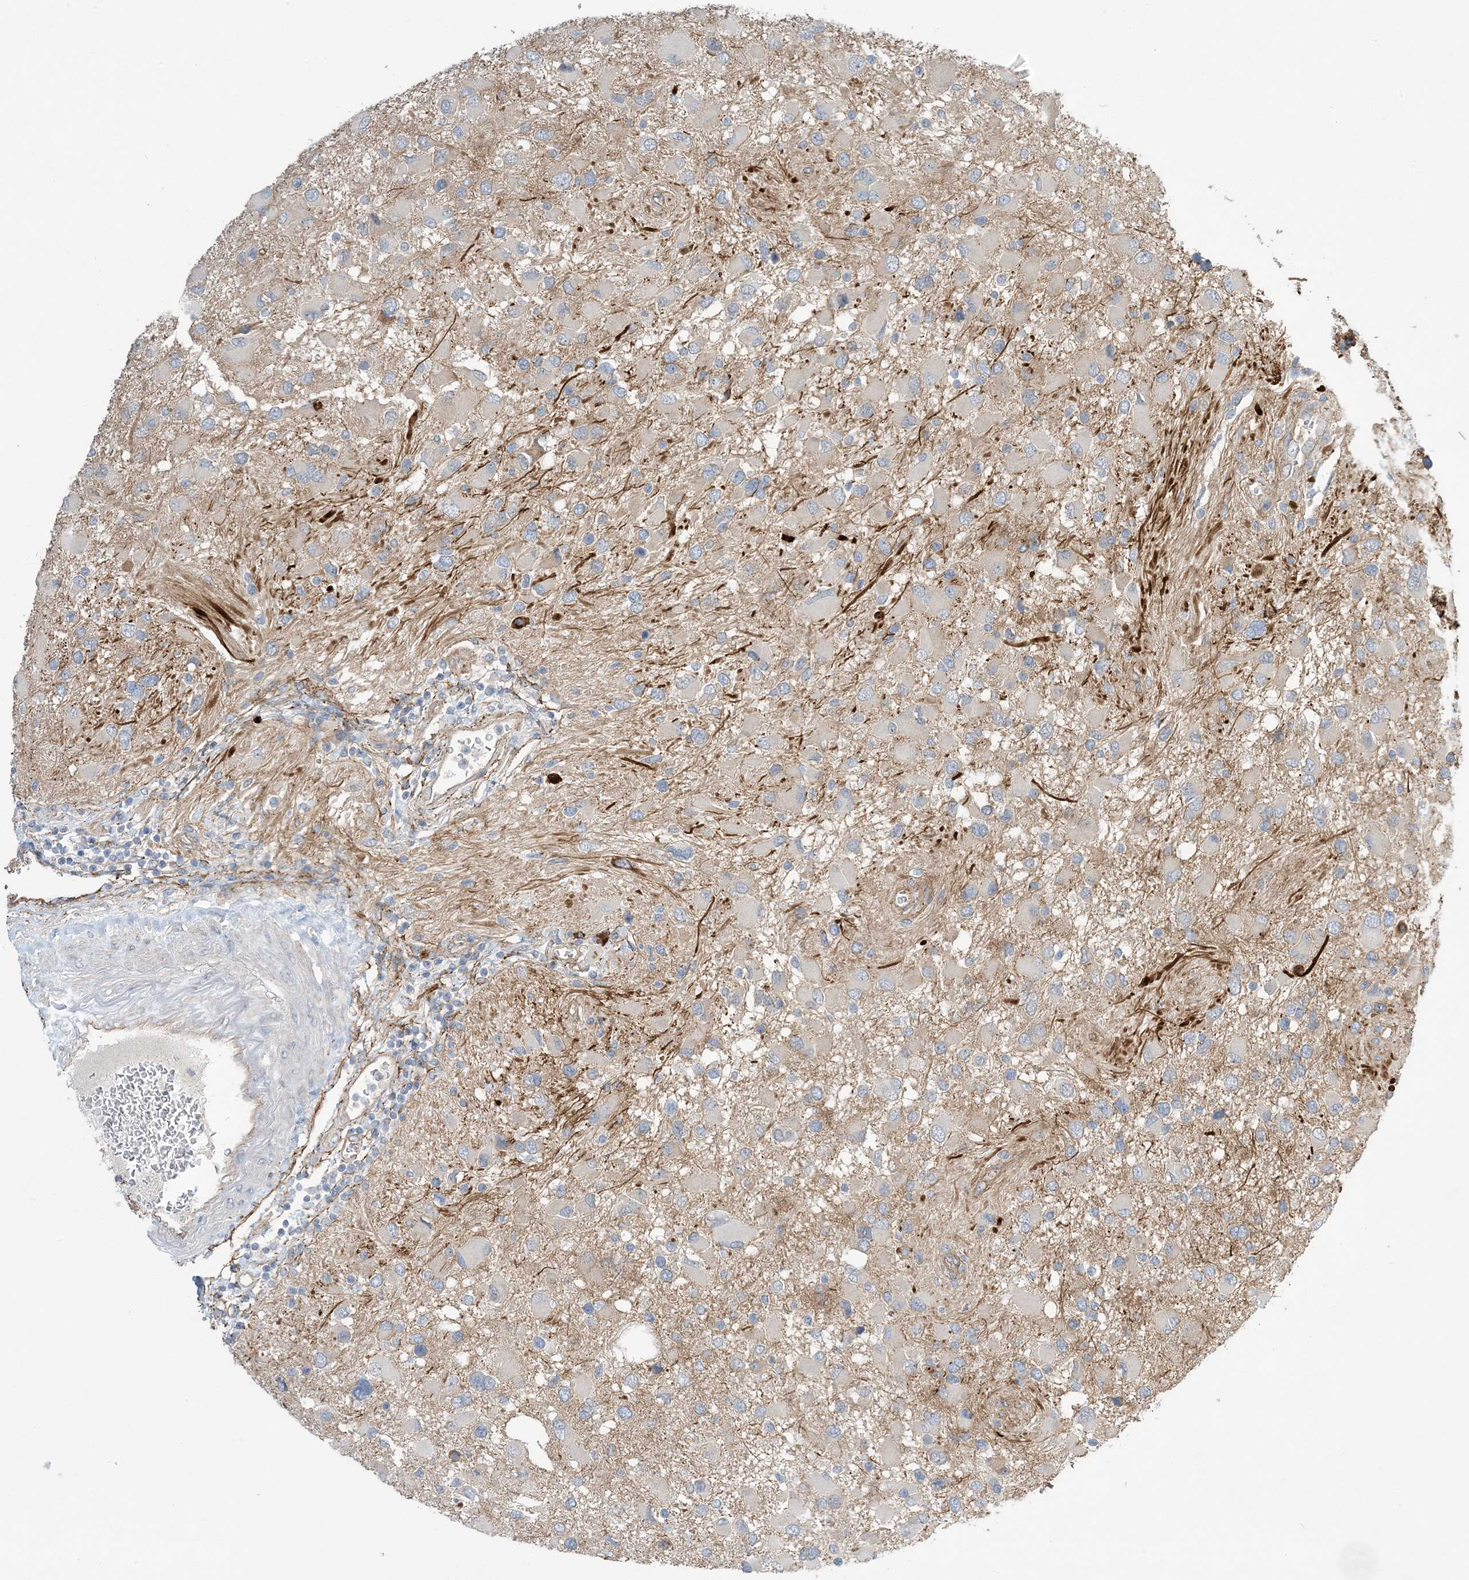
{"staining": {"intensity": "negative", "quantity": "none", "location": "none"}, "tissue": "glioma", "cell_type": "Tumor cells", "image_type": "cancer", "snomed": [{"axis": "morphology", "description": "Glioma, malignant, High grade"}, {"axis": "topography", "description": "Brain"}], "caption": "Glioma was stained to show a protein in brown. There is no significant positivity in tumor cells.", "gene": "AOC1", "patient": {"sex": "male", "age": 53}}